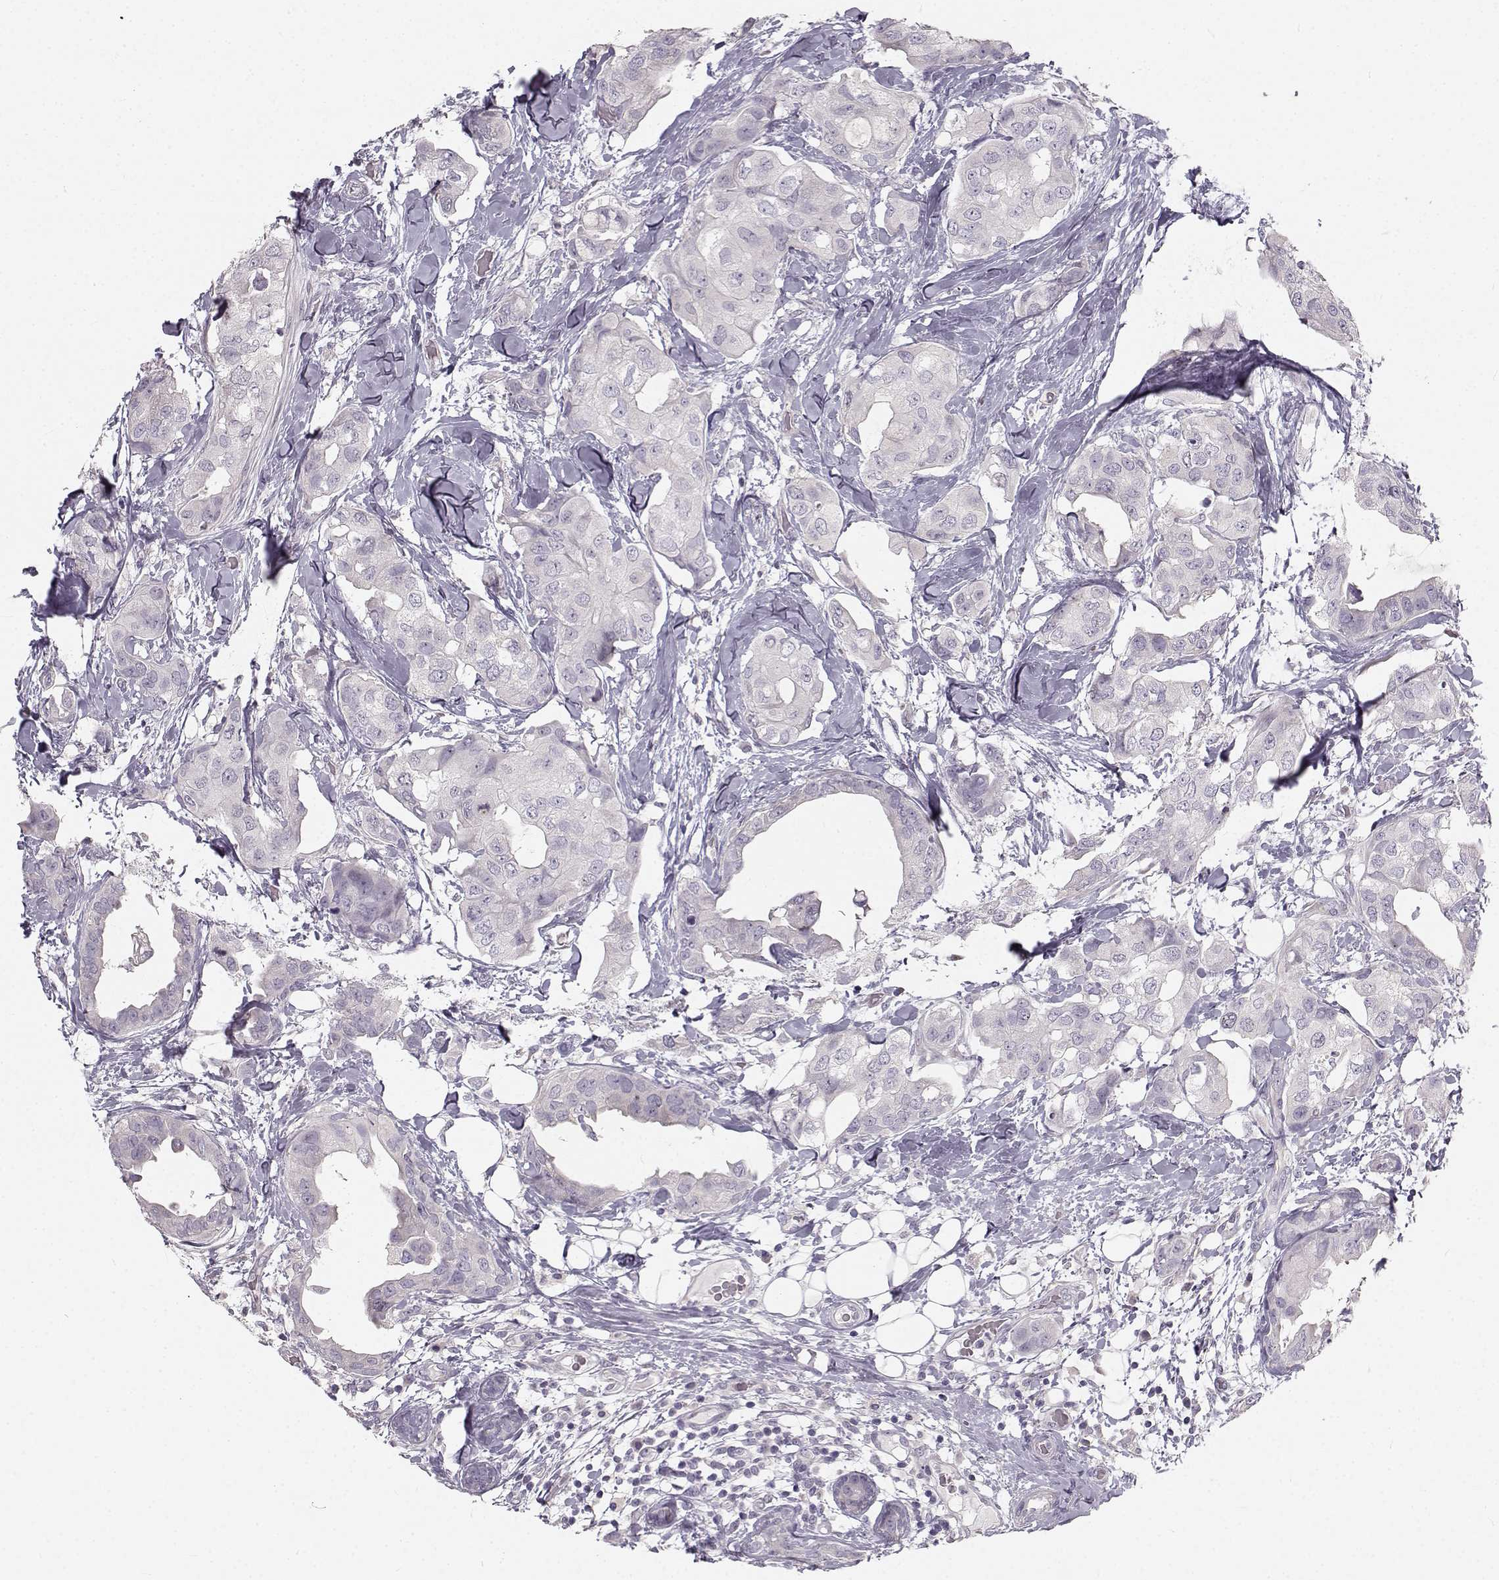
{"staining": {"intensity": "negative", "quantity": "none", "location": "none"}, "tissue": "breast cancer", "cell_type": "Tumor cells", "image_type": "cancer", "snomed": [{"axis": "morphology", "description": "Normal tissue, NOS"}, {"axis": "morphology", "description": "Duct carcinoma"}, {"axis": "topography", "description": "Breast"}], "caption": "Tumor cells are negative for protein expression in human intraductal carcinoma (breast).", "gene": "OIP5", "patient": {"sex": "female", "age": 40}}